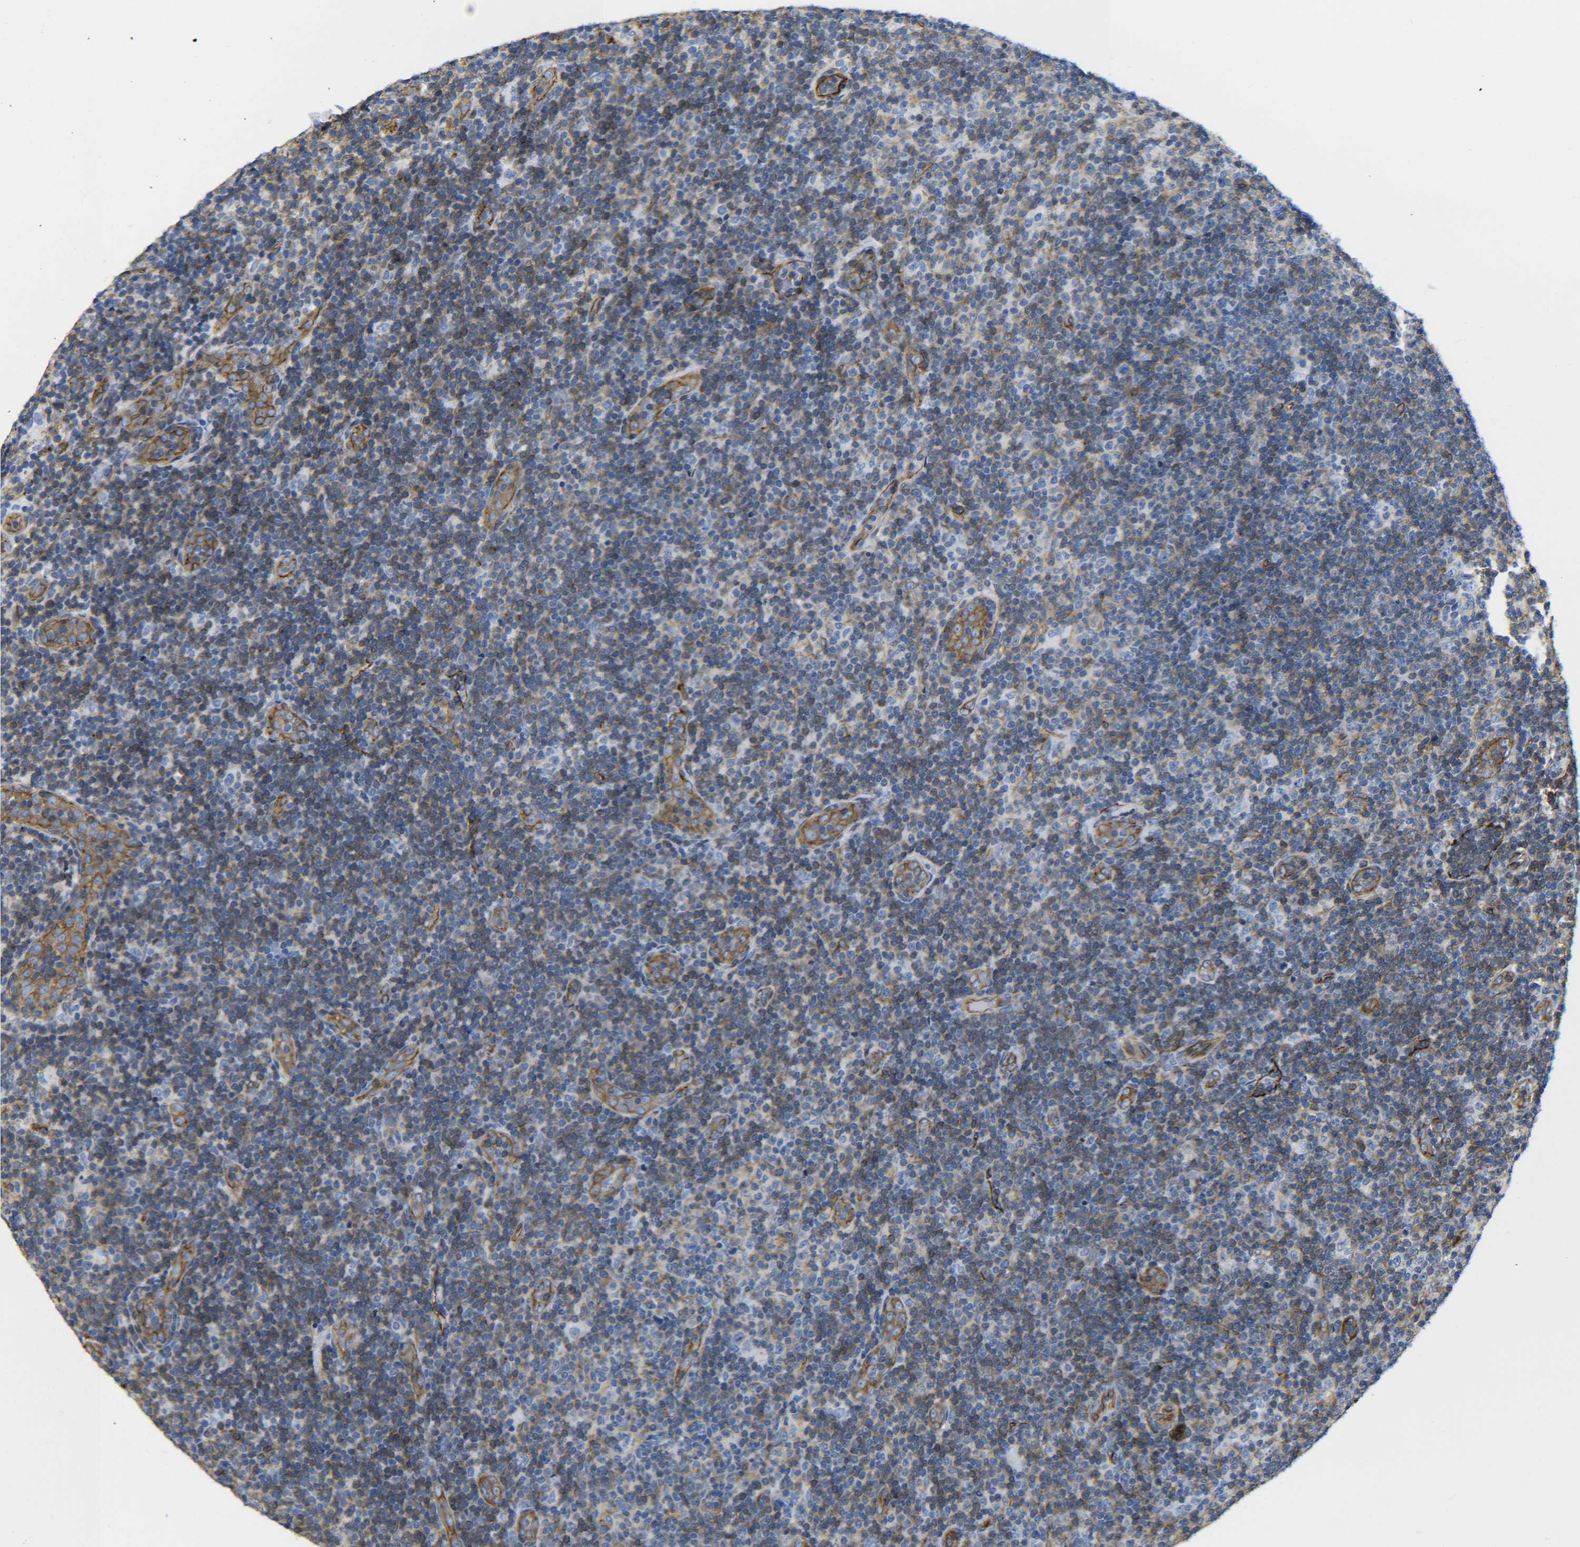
{"staining": {"intensity": "moderate", "quantity": "<25%", "location": "cytoplasmic/membranous"}, "tissue": "lymphoma", "cell_type": "Tumor cells", "image_type": "cancer", "snomed": [{"axis": "morphology", "description": "Malignant lymphoma, non-Hodgkin's type, Low grade"}, {"axis": "topography", "description": "Lymph node"}], "caption": "A high-resolution photomicrograph shows immunohistochemistry staining of lymphoma, which displays moderate cytoplasmic/membranous positivity in about <25% of tumor cells.", "gene": "SPTBN1", "patient": {"sex": "male", "age": 83}}